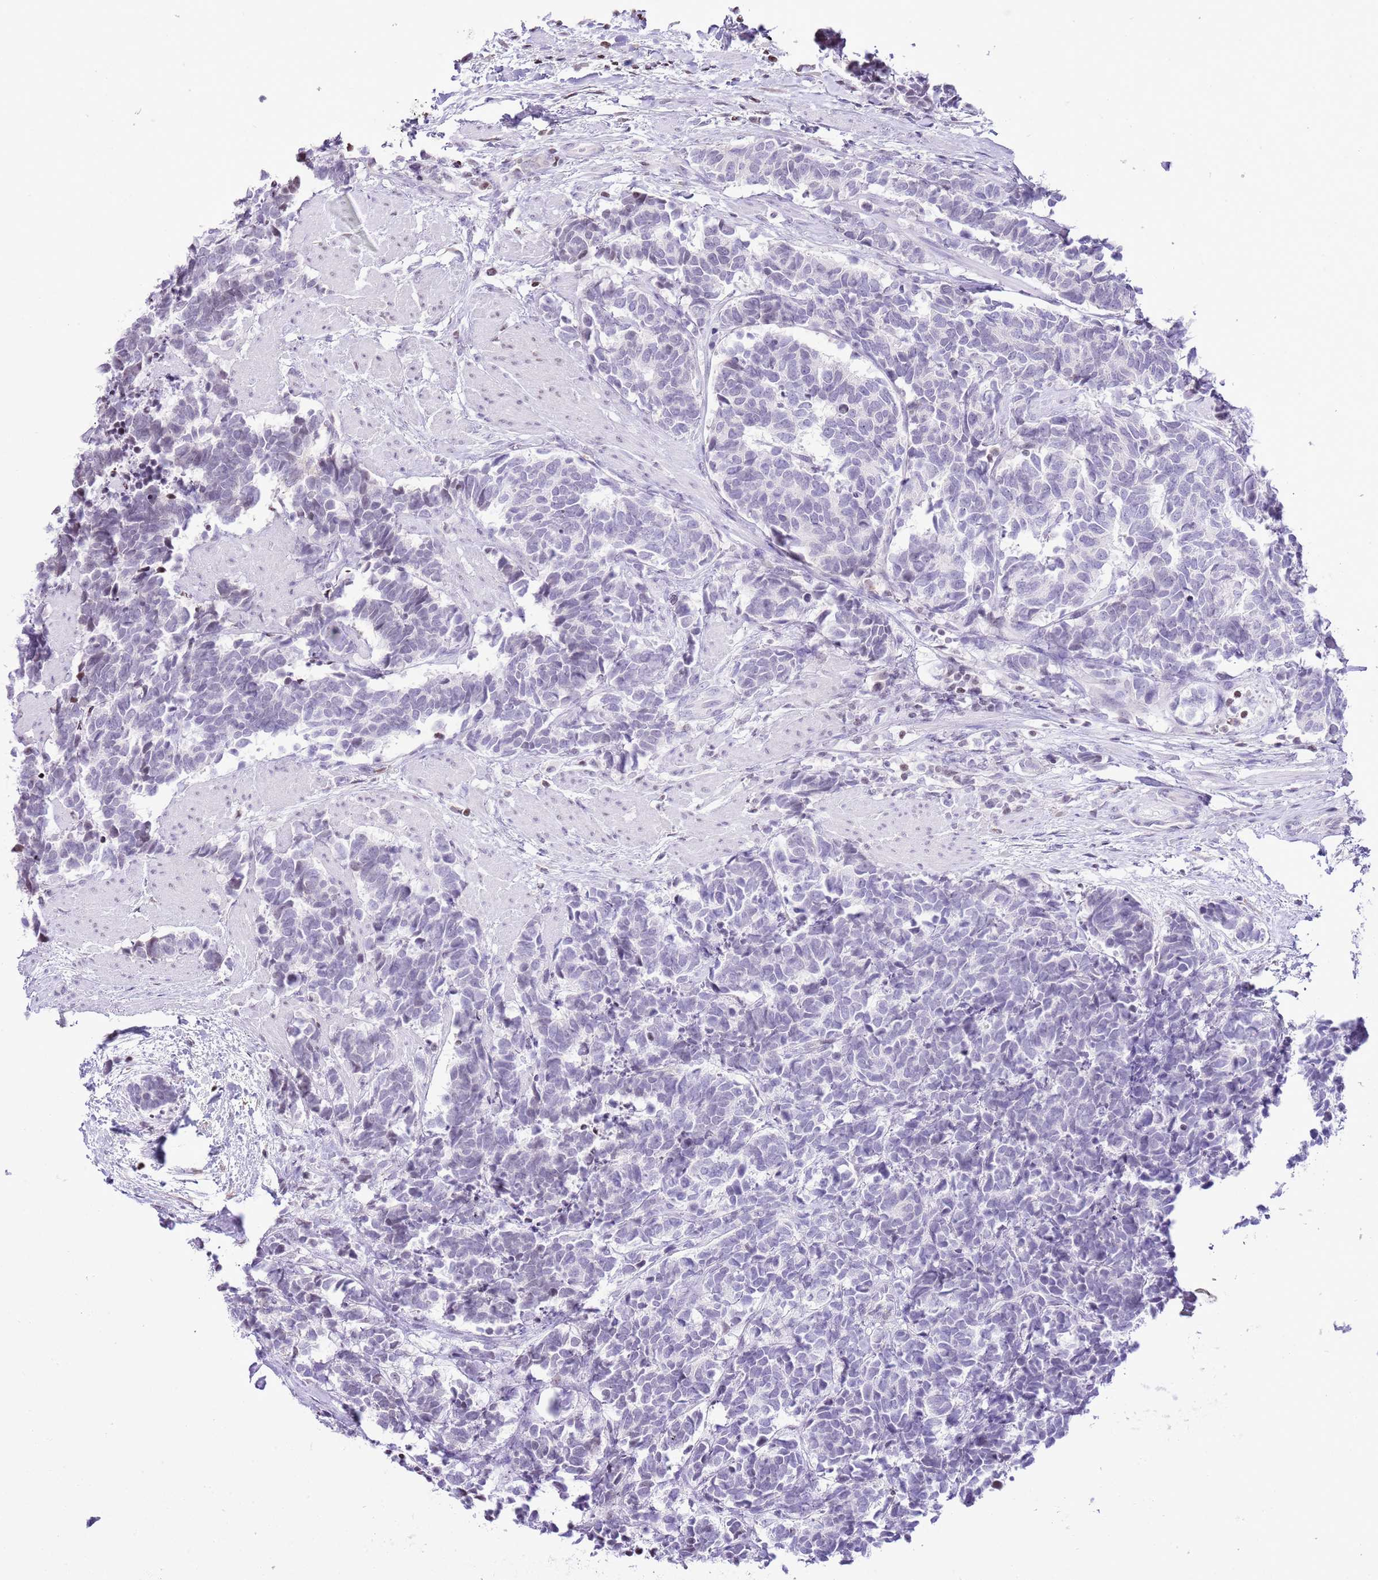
{"staining": {"intensity": "negative", "quantity": "none", "location": "none"}, "tissue": "carcinoid", "cell_type": "Tumor cells", "image_type": "cancer", "snomed": [{"axis": "morphology", "description": "Carcinoma, NOS"}, {"axis": "morphology", "description": "Carcinoid, malignant, NOS"}, {"axis": "topography", "description": "Prostate"}], "caption": "DAB (3,3'-diaminobenzidine) immunohistochemical staining of human carcinoma exhibits no significant expression in tumor cells. (IHC, brightfield microscopy, high magnification).", "gene": "PRR15", "patient": {"sex": "male", "age": 57}}